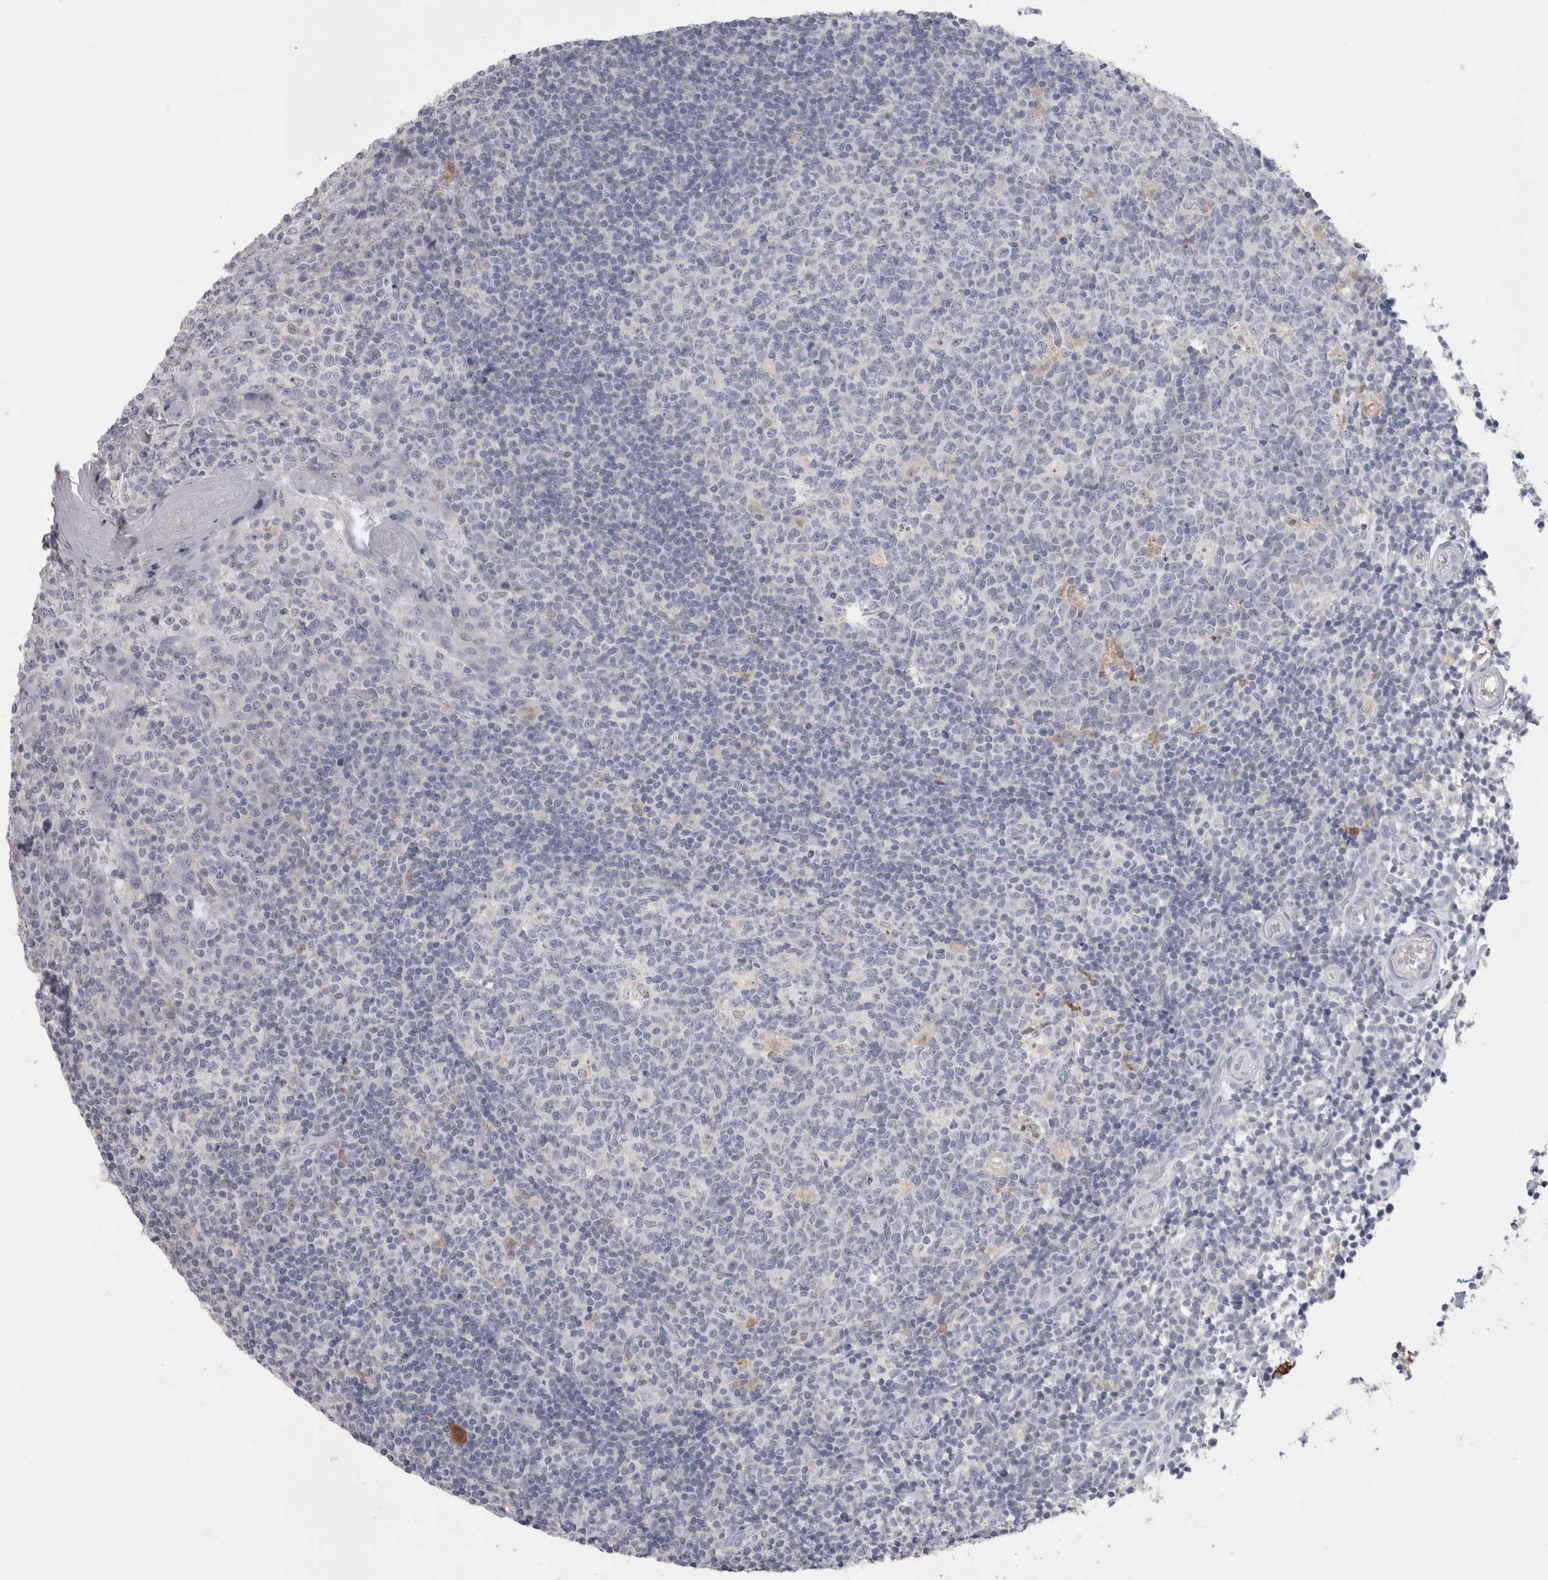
{"staining": {"intensity": "moderate", "quantity": "<25%", "location": "cytoplasmic/membranous,nuclear"}, "tissue": "tonsil", "cell_type": "Germinal center cells", "image_type": "normal", "snomed": [{"axis": "morphology", "description": "Normal tissue, NOS"}, {"axis": "topography", "description": "Tonsil"}], "caption": "Moderate cytoplasmic/membranous,nuclear expression is identified in approximately <25% of germinal center cells in benign tonsil.", "gene": "SUCNR1", "patient": {"sex": "female", "age": 19}}